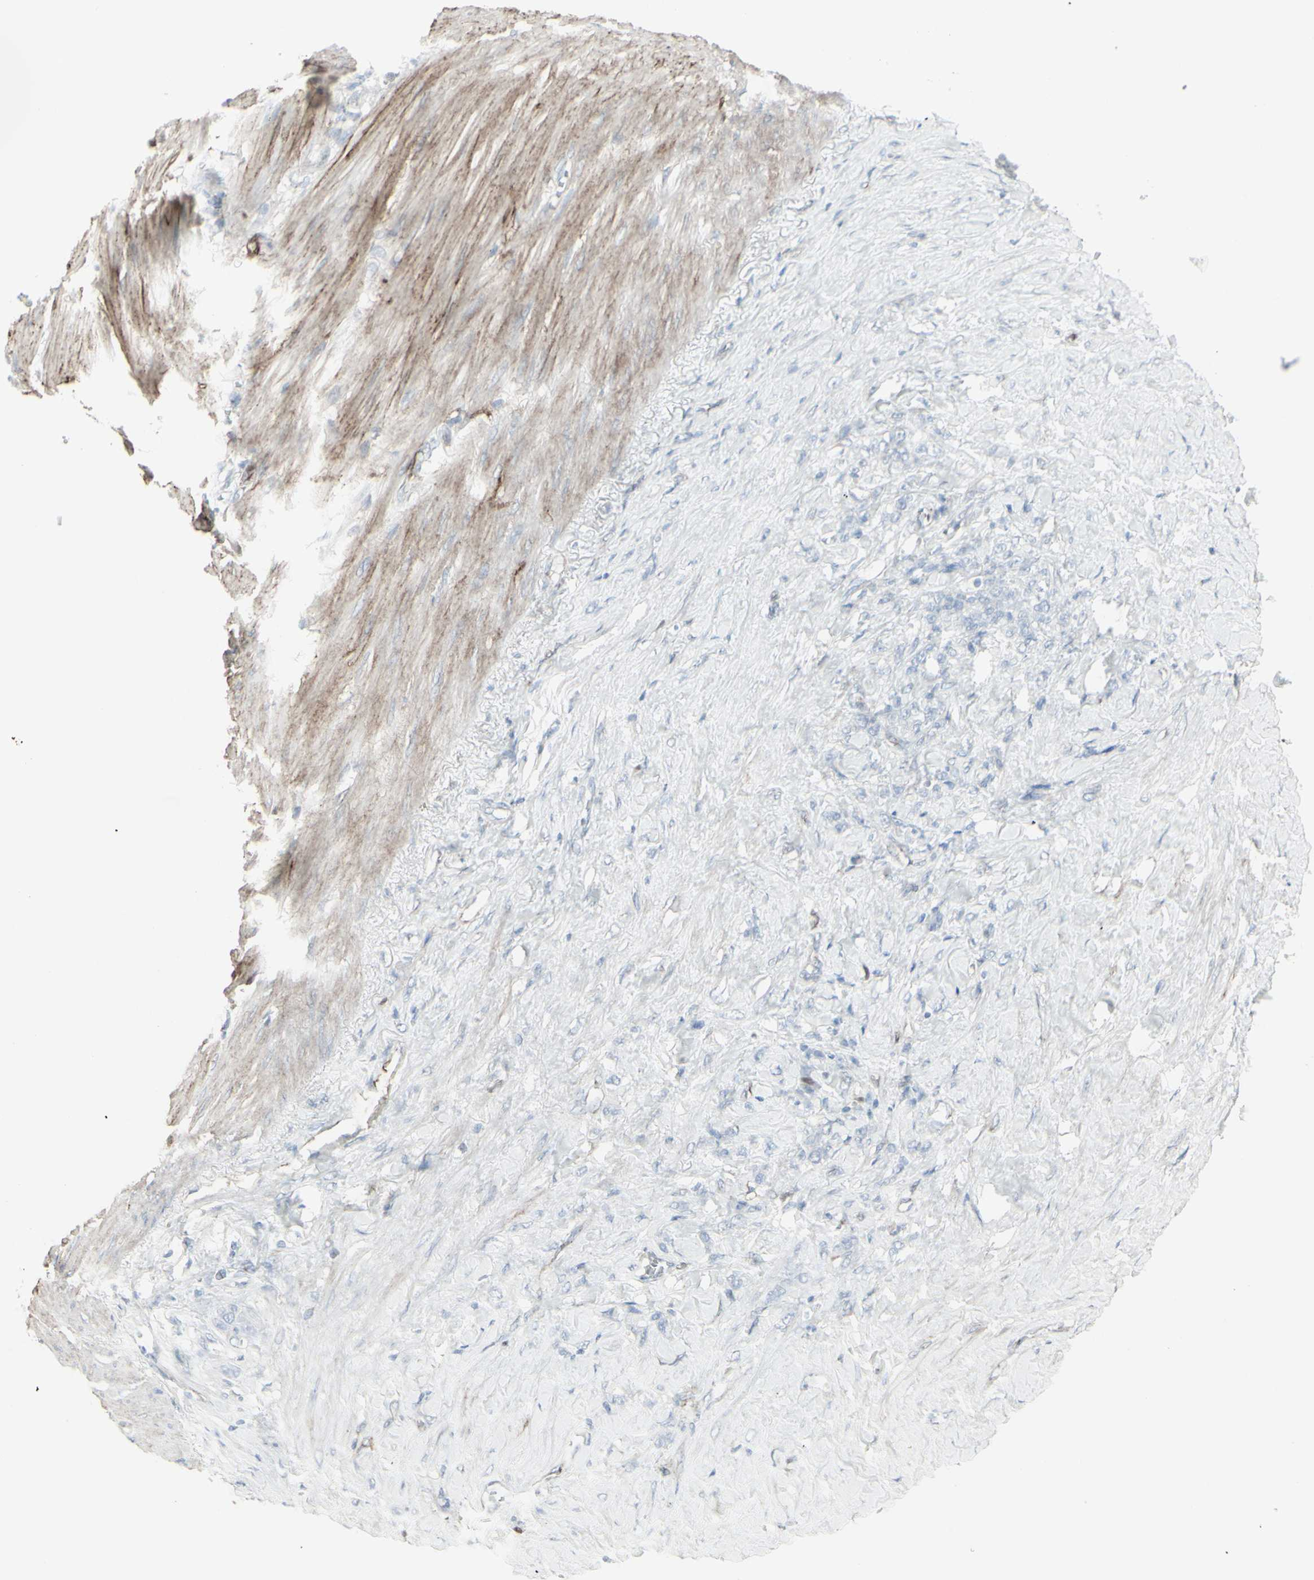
{"staining": {"intensity": "negative", "quantity": "none", "location": "none"}, "tissue": "stomach cancer", "cell_type": "Tumor cells", "image_type": "cancer", "snomed": [{"axis": "morphology", "description": "Adenocarcinoma, NOS"}, {"axis": "topography", "description": "Stomach"}], "caption": "Tumor cells are negative for brown protein staining in stomach cancer.", "gene": "GJA1", "patient": {"sex": "male", "age": 82}}